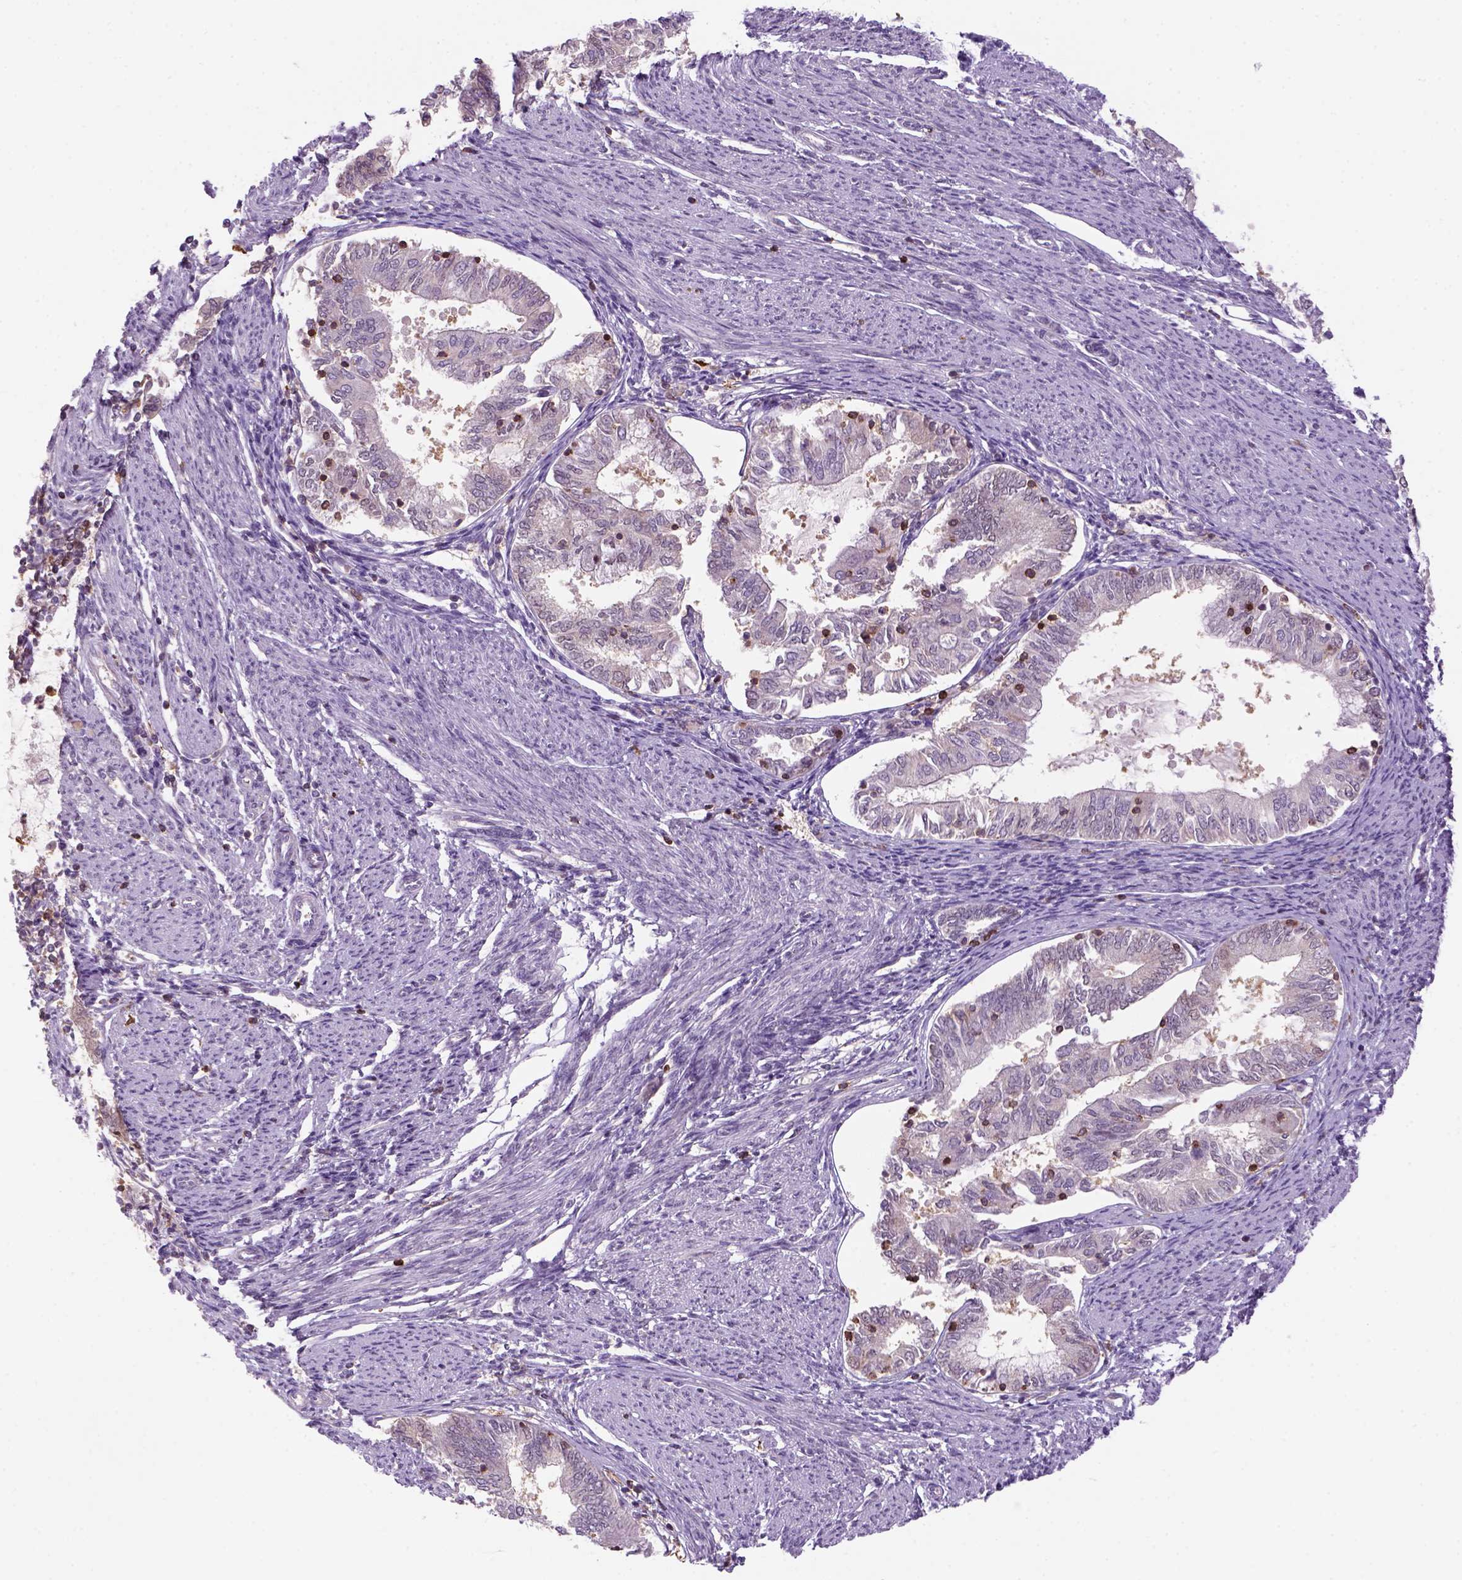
{"staining": {"intensity": "negative", "quantity": "none", "location": "none"}, "tissue": "endometrial cancer", "cell_type": "Tumor cells", "image_type": "cancer", "snomed": [{"axis": "morphology", "description": "Adenocarcinoma, NOS"}, {"axis": "topography", "description": "Endometrium"}], "caption": "The histopathology image exhibits no significant positivity in tumor cells of endometrial cancer (adenocarcinoma).", "gene": "GOT1", "patient": {"sex": "female", "age": 79}}